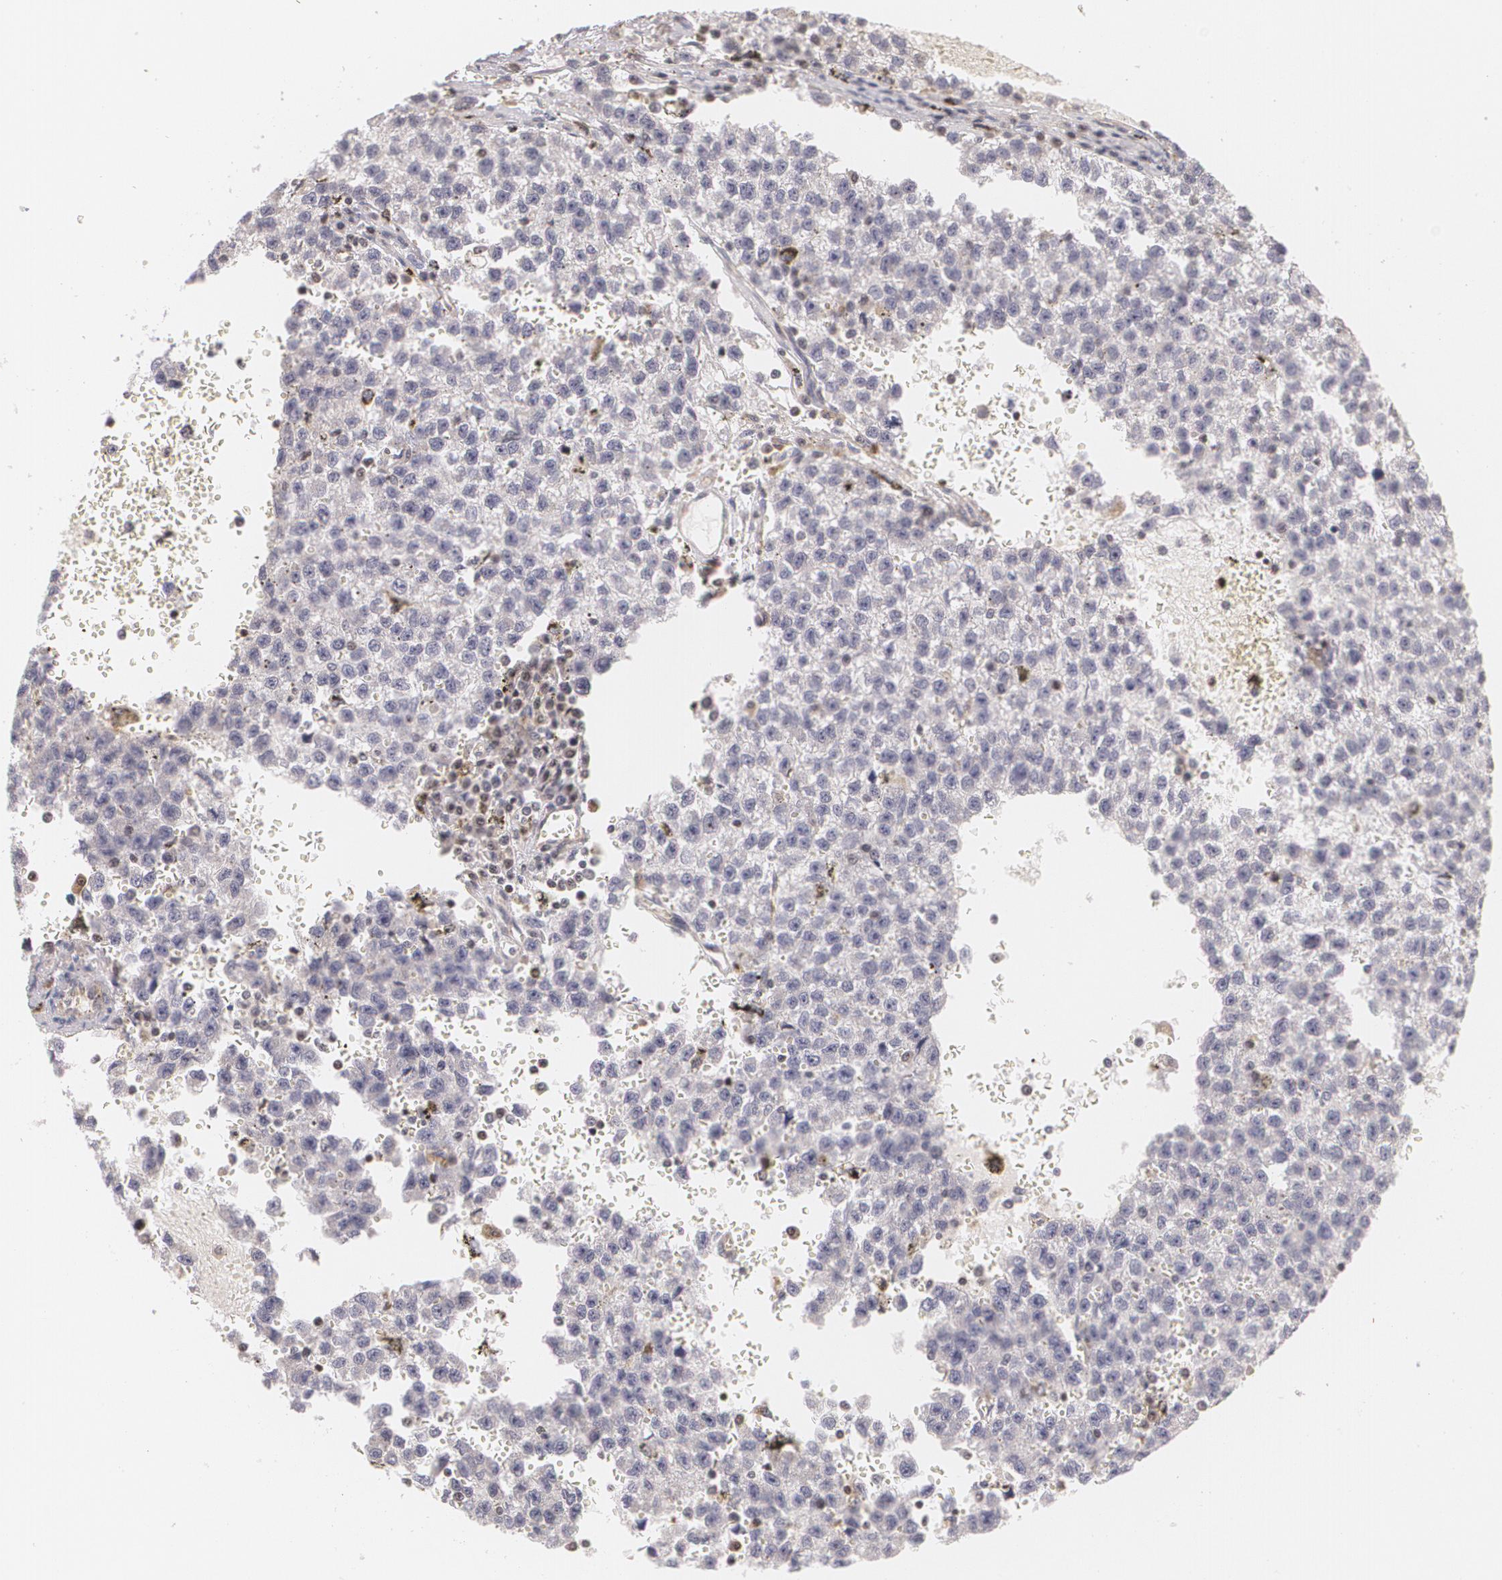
{"staining": {"intensity": "negative", "quantity": "none", "location": "none"}, "tissue": "testis cancer", "cell_type": "Tumor cells", "image_type": "cancer", "snomed": [{"axis": "morphology", "description": "Seminoma, NOS"}, {"axis": "topography", "description": "Testis"}], "caption": "Tumor cells show no significant protein staining in testis cancer (seminoma).", "gene": "VAV3", "patient": {"sex": "male", "age": 35}}